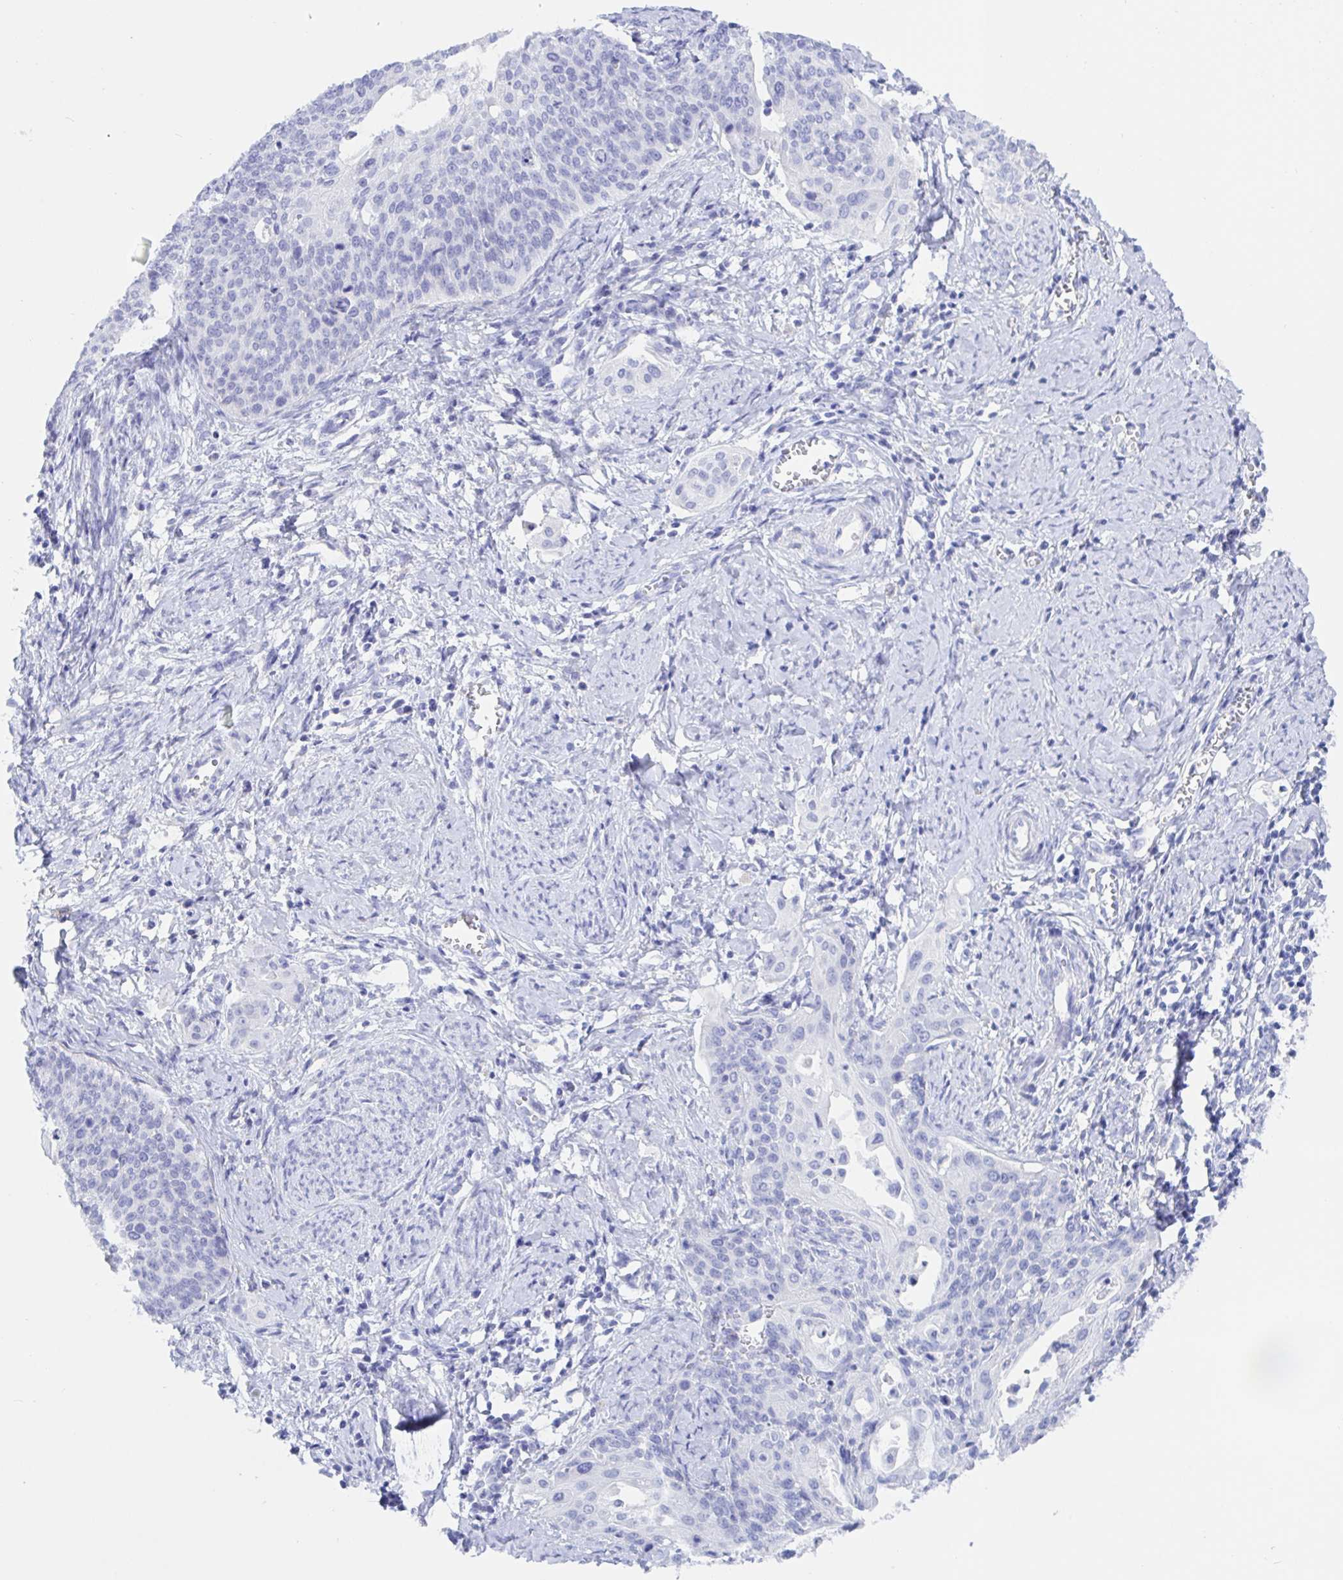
{"staining": {"intensity": "negative", "quantity": "none", "location": "none"}, "tissue": "cervical cancer", "cell_type": "Tumor cells", "image_type": "cancer", "snomed": [{"axis": "morphology", "description": "Squamous cell carcinoma, NOS"}, {"axis": "topography", "description": "Cervix"}], "caption": "High magnification brightfield microscopy of cervical squamous cell carcinoma stained with DAB (3,3'-diaminobenzidine) (brown) and counterstained with hematoxylin (blue): tumor cells show no significant staining.", "gene": "KCNH6", "patient": {"sex": "female", "age": 44}}